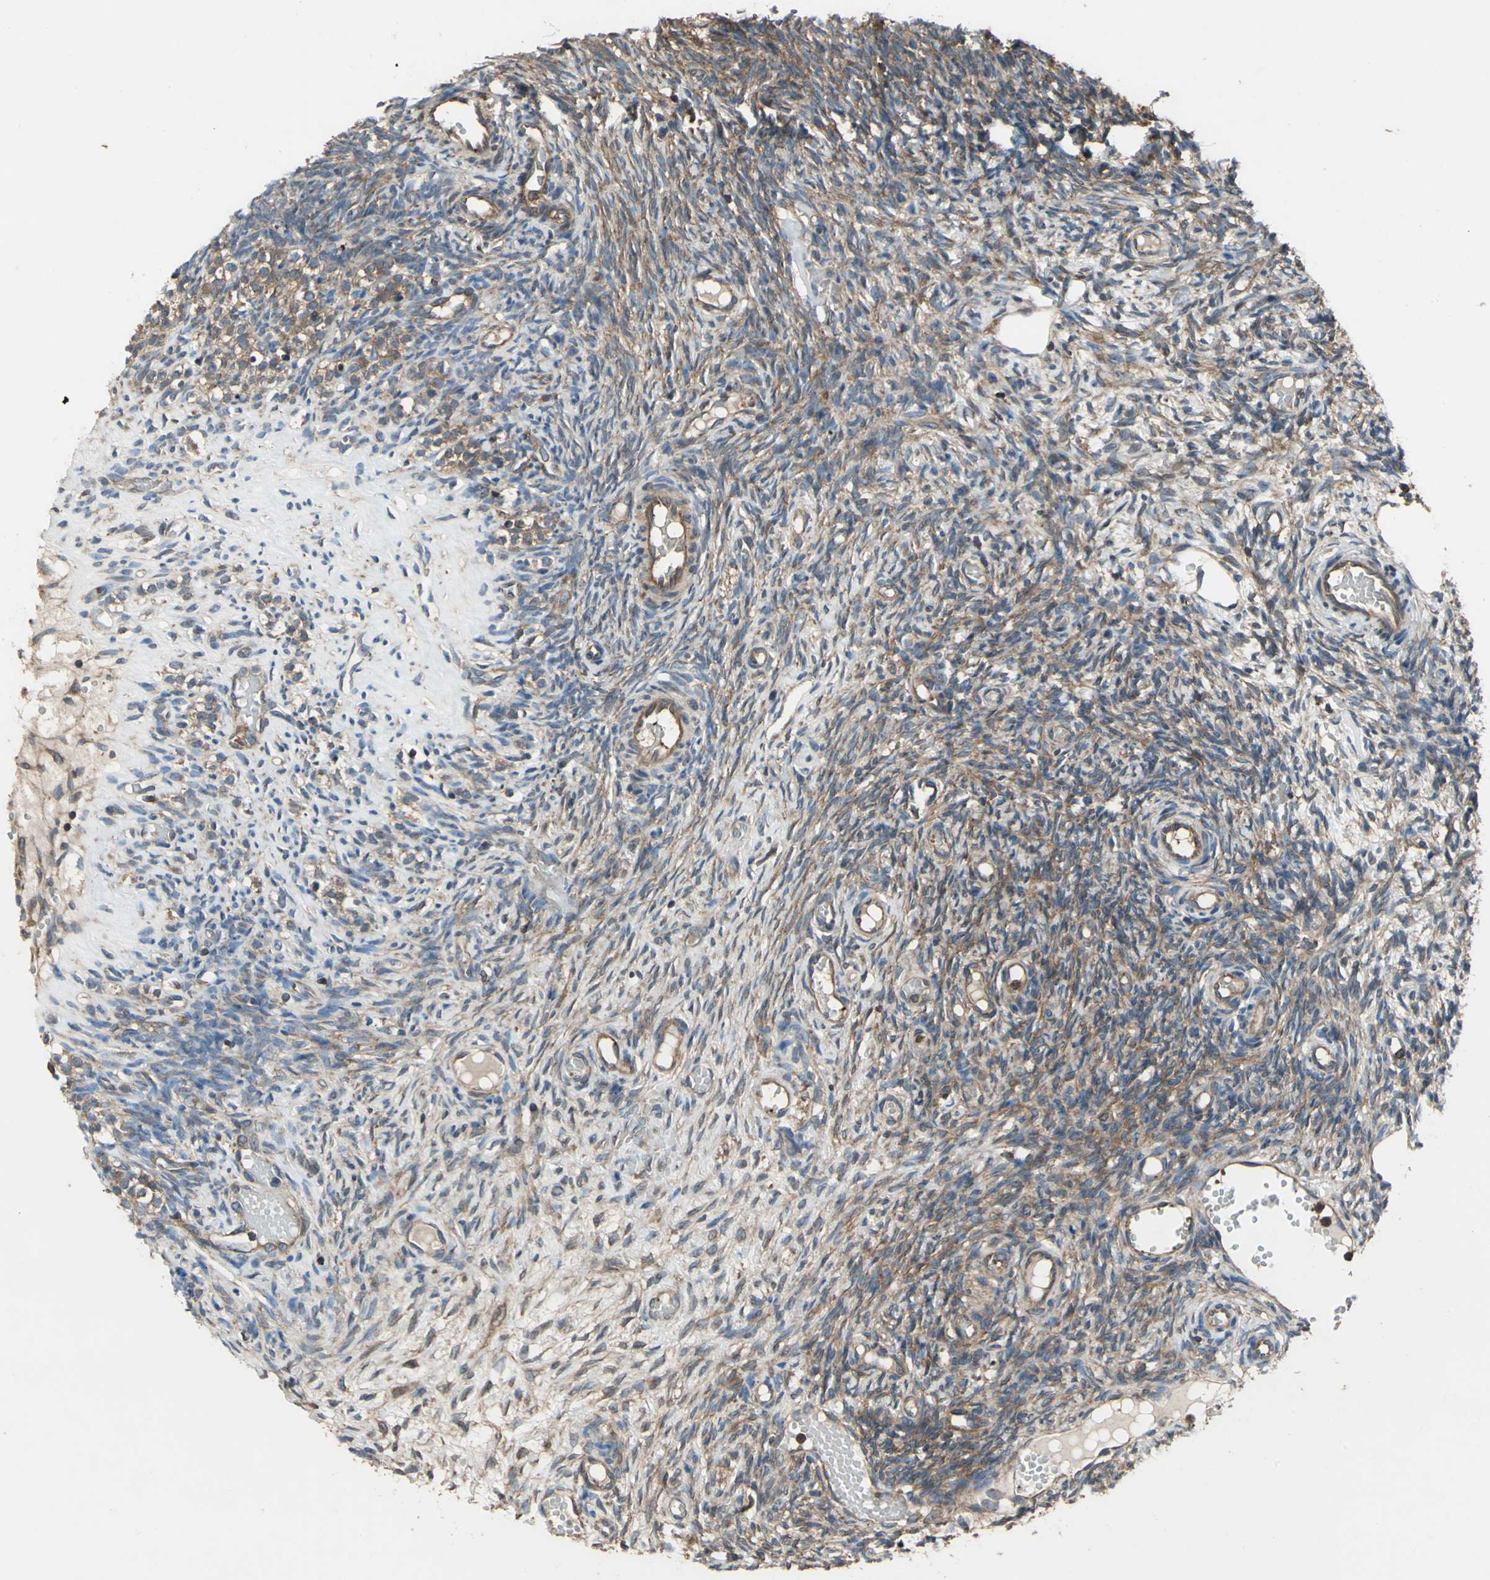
{"staining": {"intensity": "strong", "quantity": "25%-75%", "location": "cytoplasmic/membranous"}, "tissue": "ovary", "cell_type": "Ovarian stroma cells", "image_type": "normal", "snomed": [{"axis": "morphology", "description": "Normal tissue, NOS"}, {"axis": "topography", "description": "Ovary"}], "caption": "Ovarian stroma cells reveal high levels of strong cytoplasmic/membranous expression in about 25%-75% of cells in normal human ovary.", "gene": "CAPN1", "patient": {"sex": "female", "age": 35}}